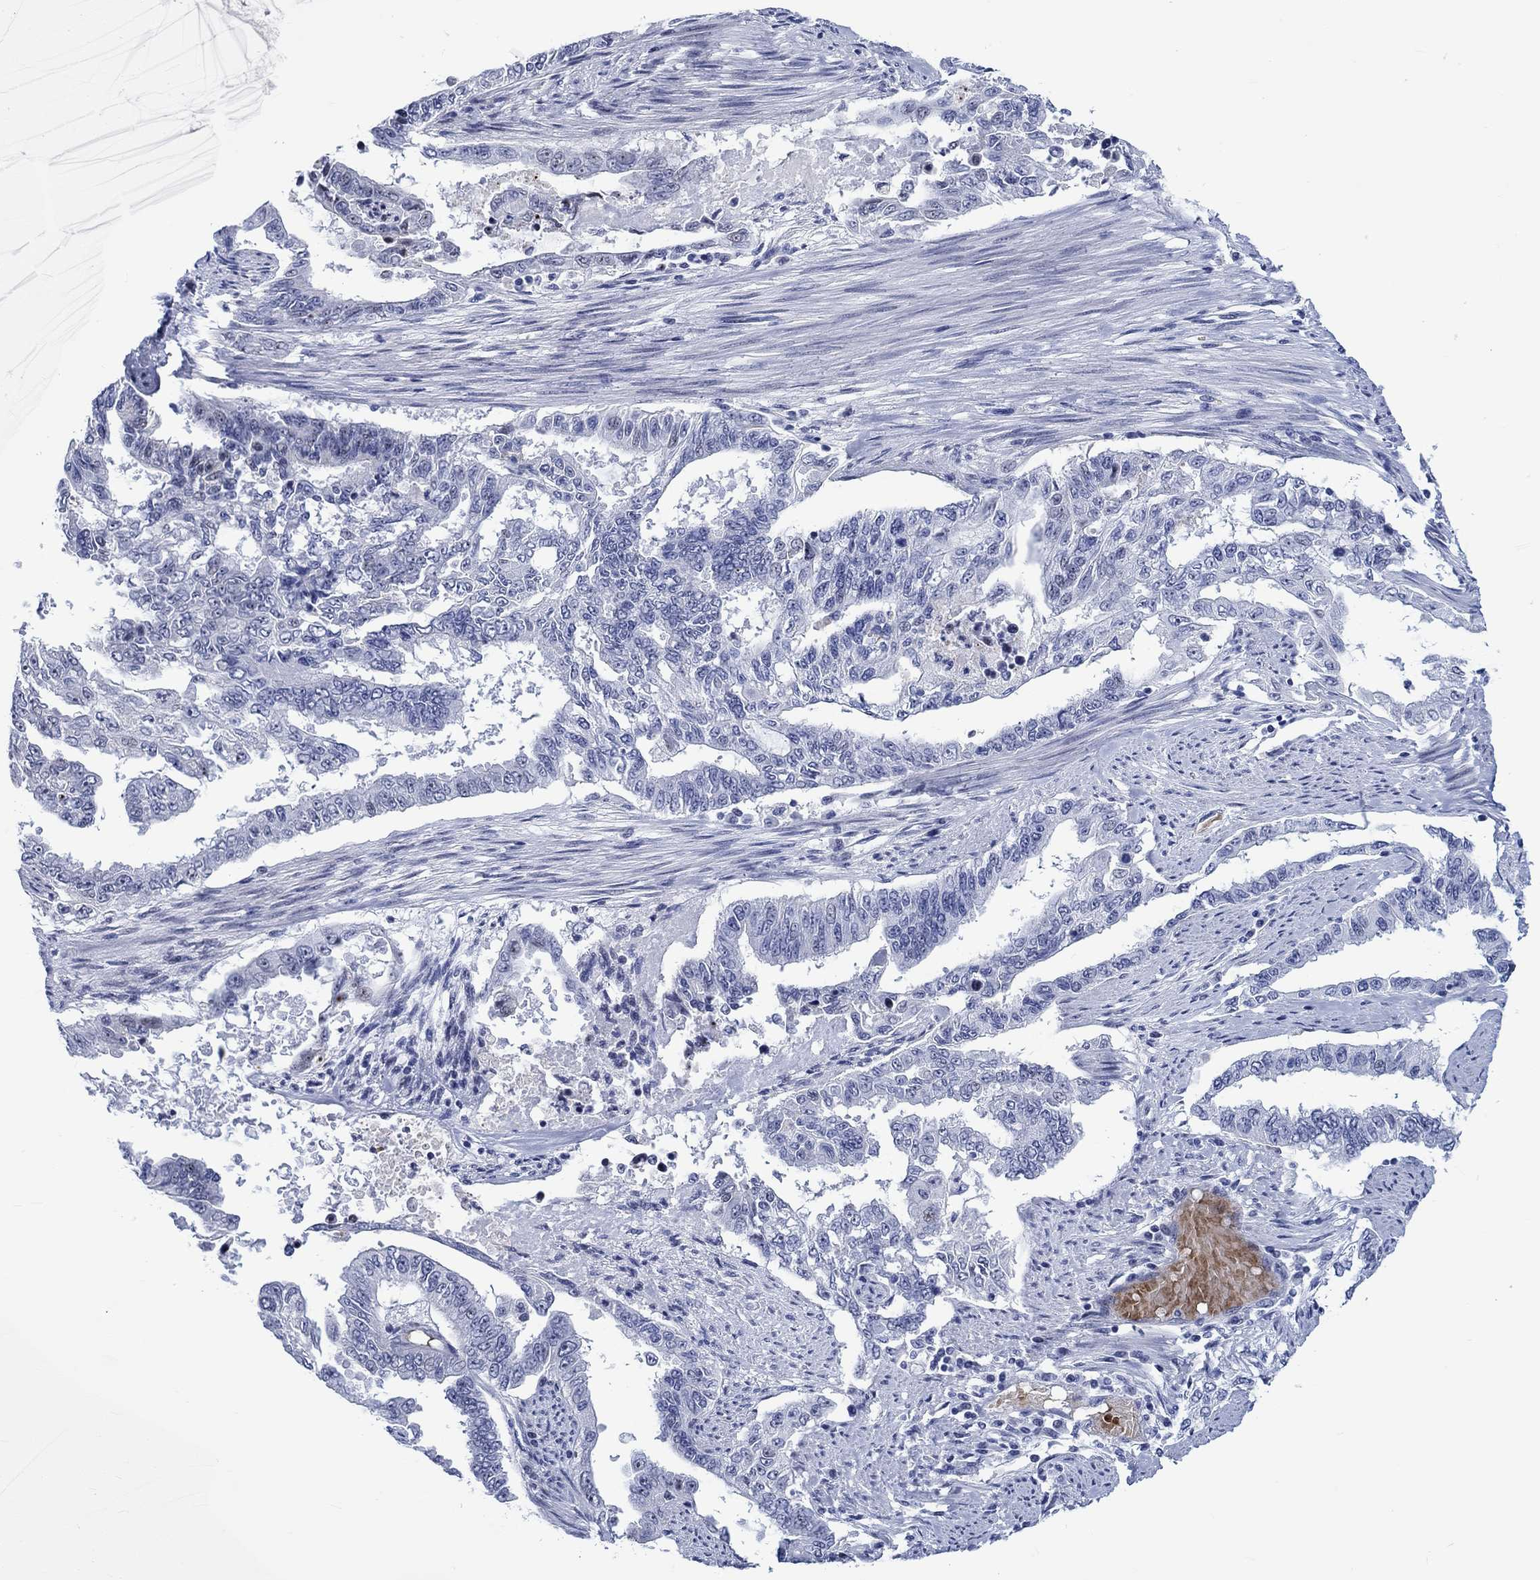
{"staining": {"intensity": "negative", "quantity": "none", "location": "none"}, "tissue": "endometrial cancer", "cell_type": "Tumor cells", "image_type": "cancer", "snomed": [{"axis": "morphology", "description": "Adenocarcinoma, NOS"}, {"axis": "topography", "description": "Uterus"}], "caption": "IHC histopathology image of human endometrial adenocarcinoma stained for a protein (brown), which demonstrates no staining in tumor cells.", "gene": "ZNF446", "patient": {"sex": "female", "age": 59}}